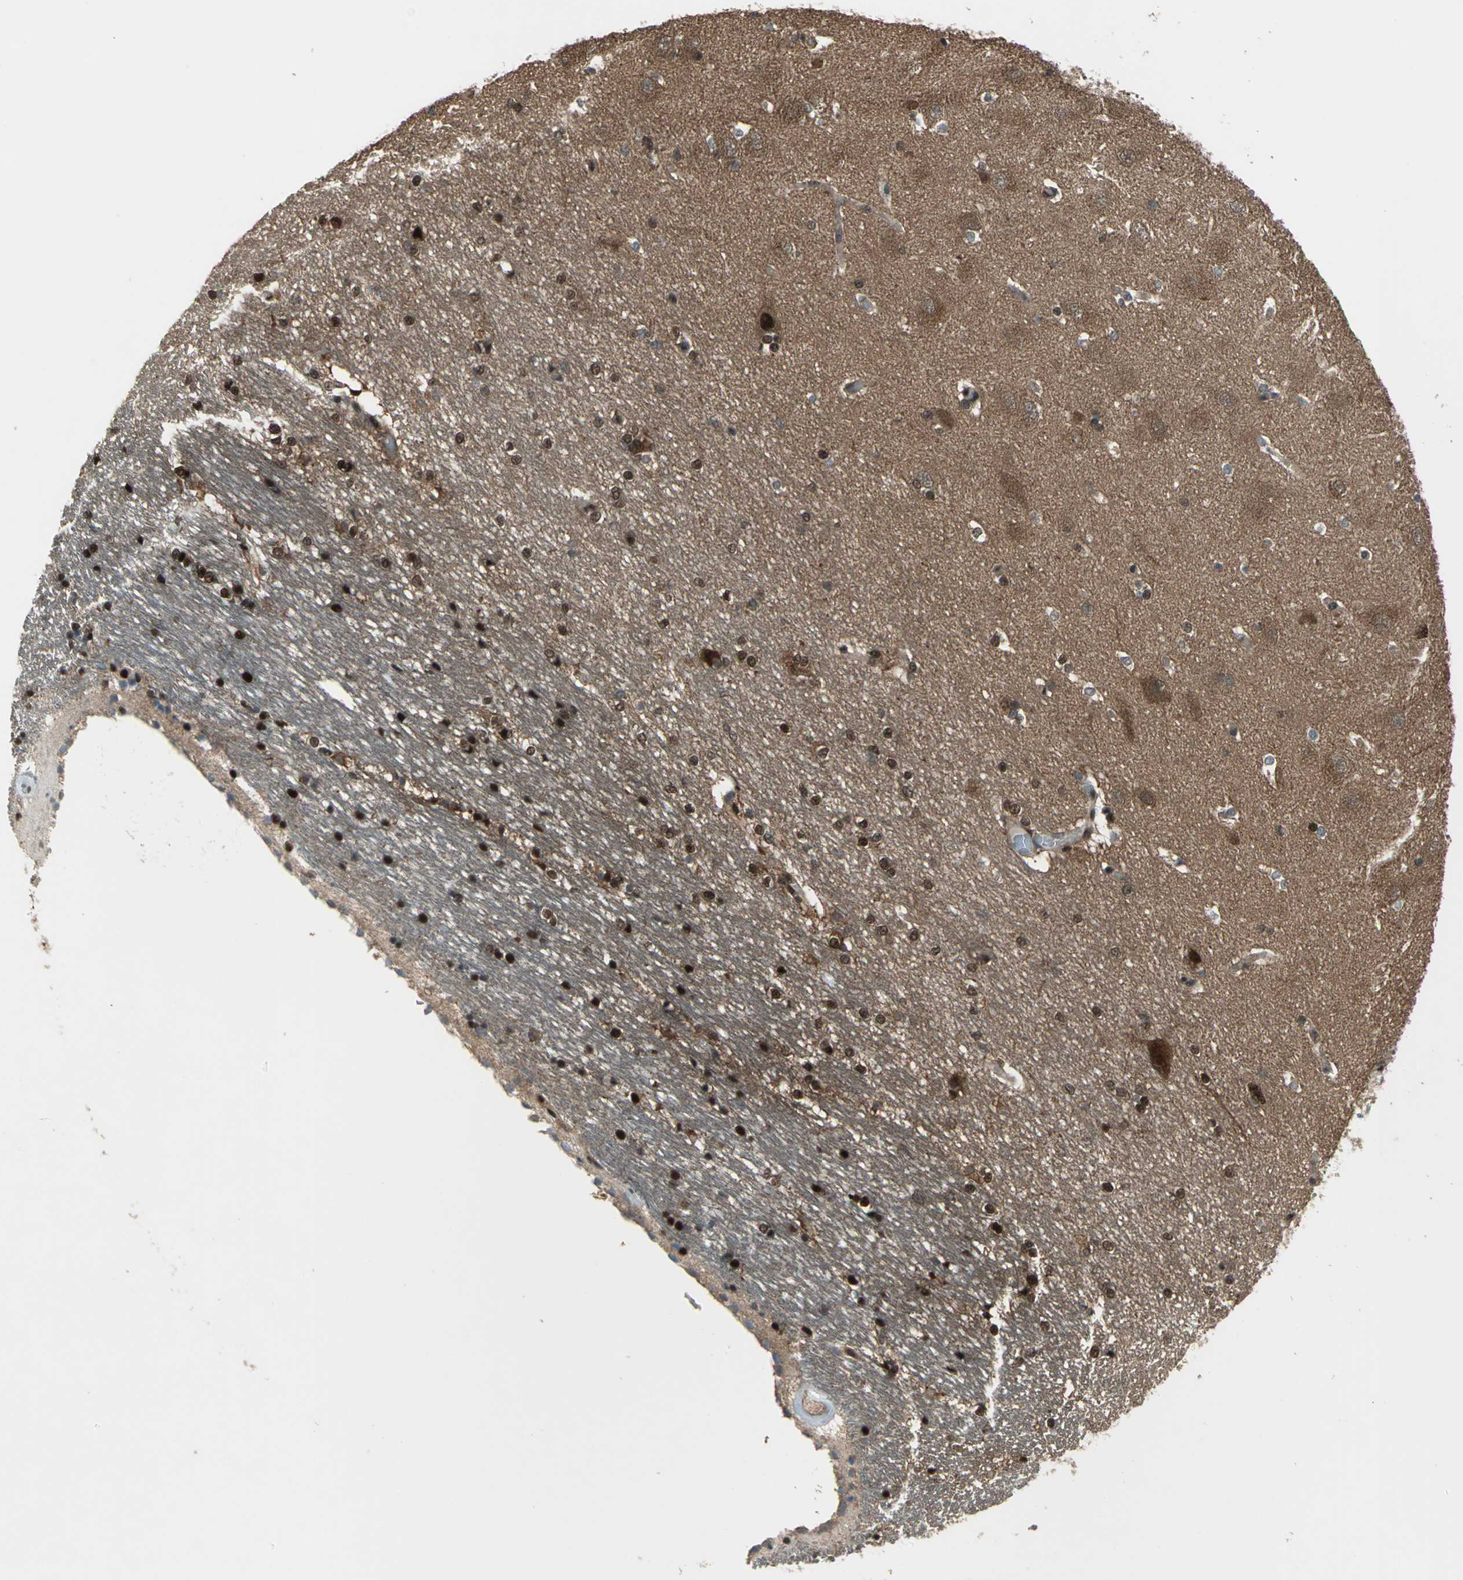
{"staining": {"intensity": "strong", "quantity": ">75%", "location": "cytoplasmic/membranous,nuclear"}, "tissue": "hippocampus", "cell_type": "Glial cells", "image_type": "normal", "snomed": [{"axis": "morphology", "description": "Normal tissue, NOS"}, {"axis": "topography", "description": "Hippocampus"}], "caption": "Immunohistochemistry (IHC) of unremarkable human hippocampus shows high levels of strong cytoplasmic/membranous,nuclear expression in about >75% of glial cells.", "gene": "COPS5", "patient": {"sex": "female", "age": 19}}